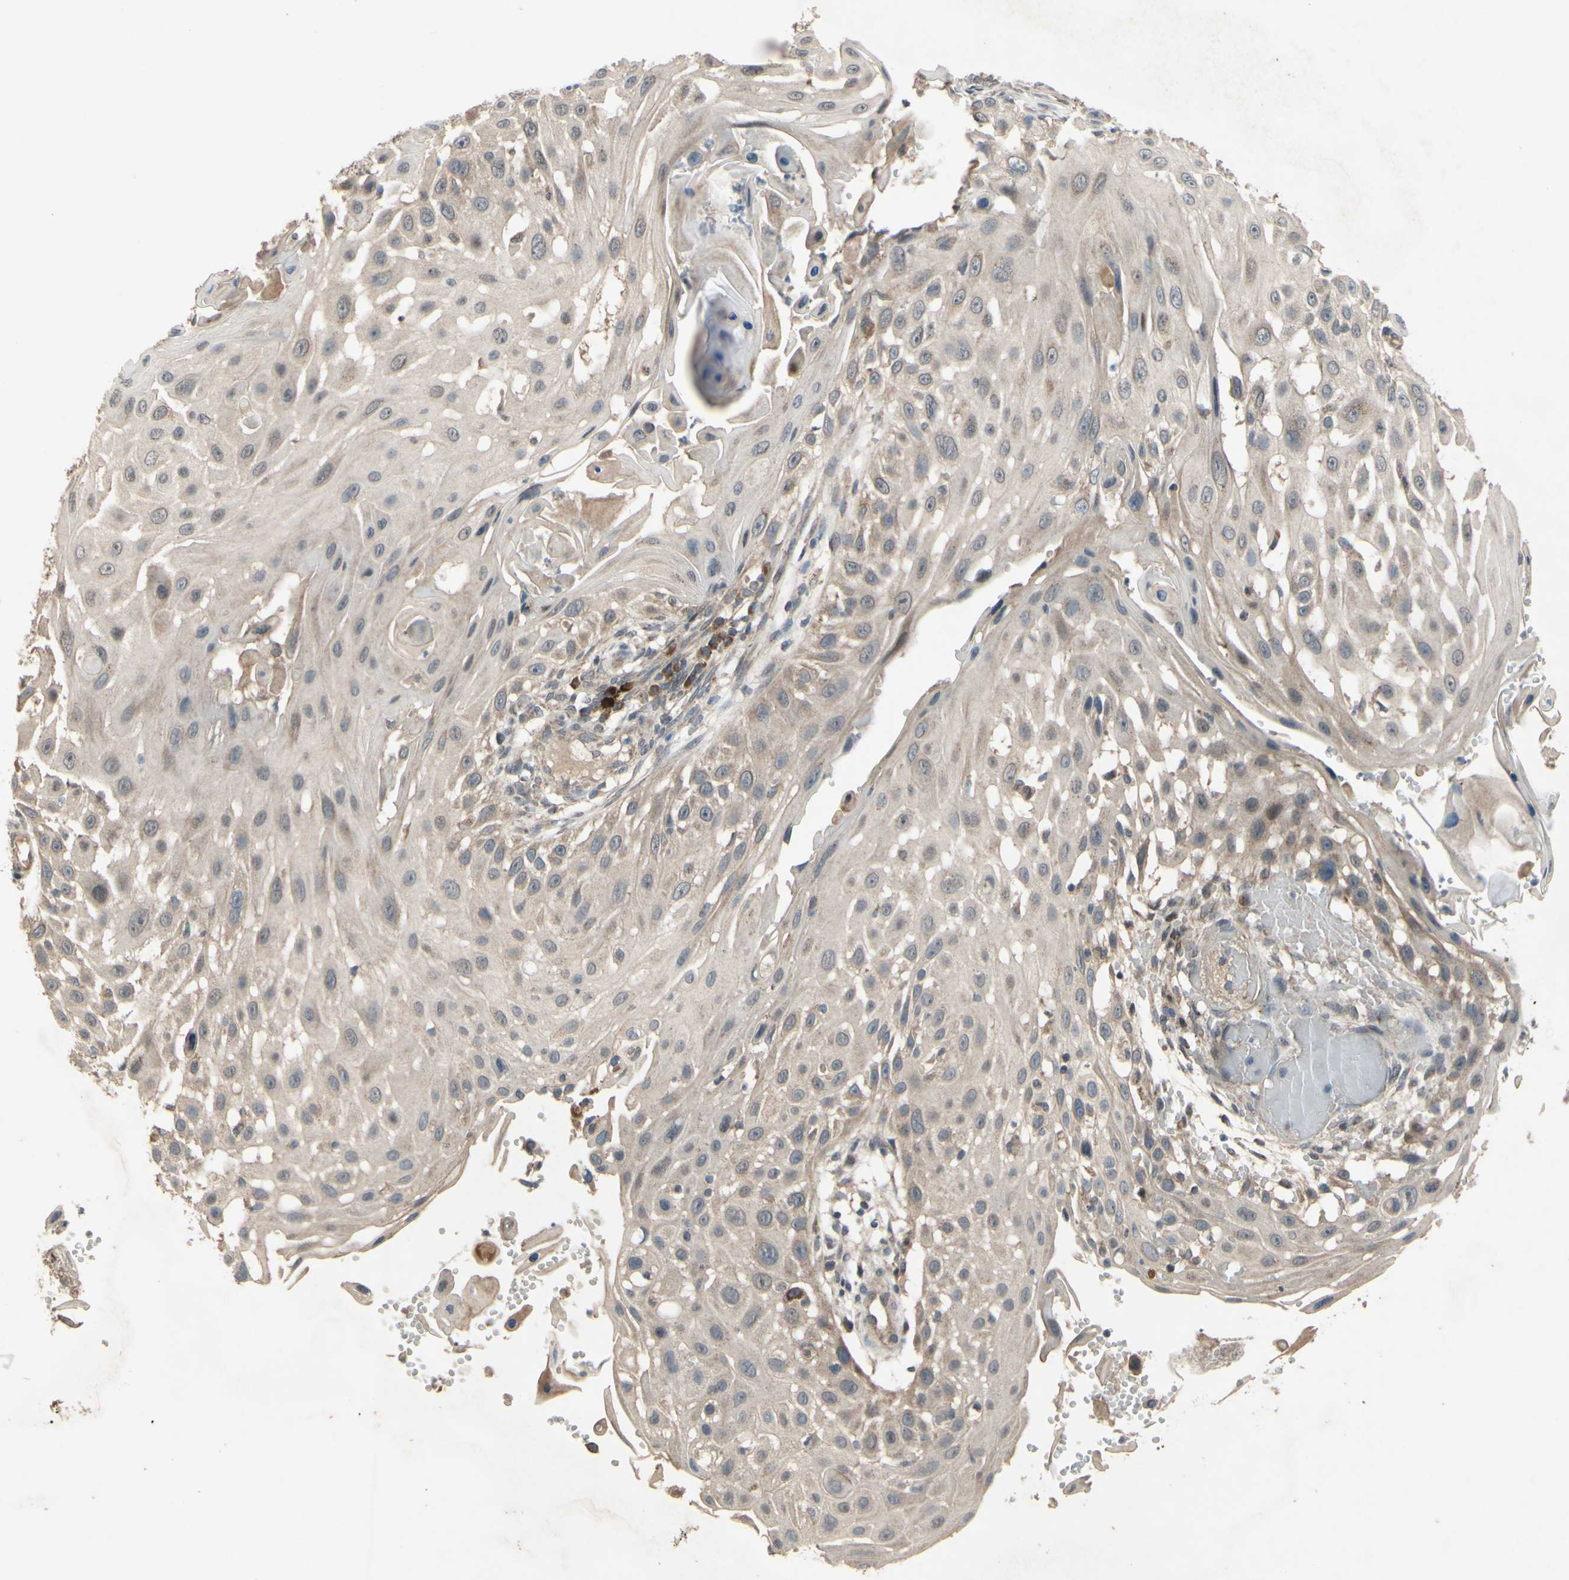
{"staining": {"intensity": "weak", "quantity": "25%-75%", "location": "cytoplasmic/membranous"}, "tissue": "skin cancer", "cell_type": "Tumor cells", "image_type": "cancer", "snomed": [{"axis": "morphology", "description": "Squamous cell carcinoma, NOS"}, {"axis": "topography", "description": "Skin"}], "caption": "IHC of skin cancer reveals low levels of weak cytoplasmic/membranous staining in about 25%-75% of tumor cells.", "gene": "CD164", "patient": {"sex": "female", "age": 44}}